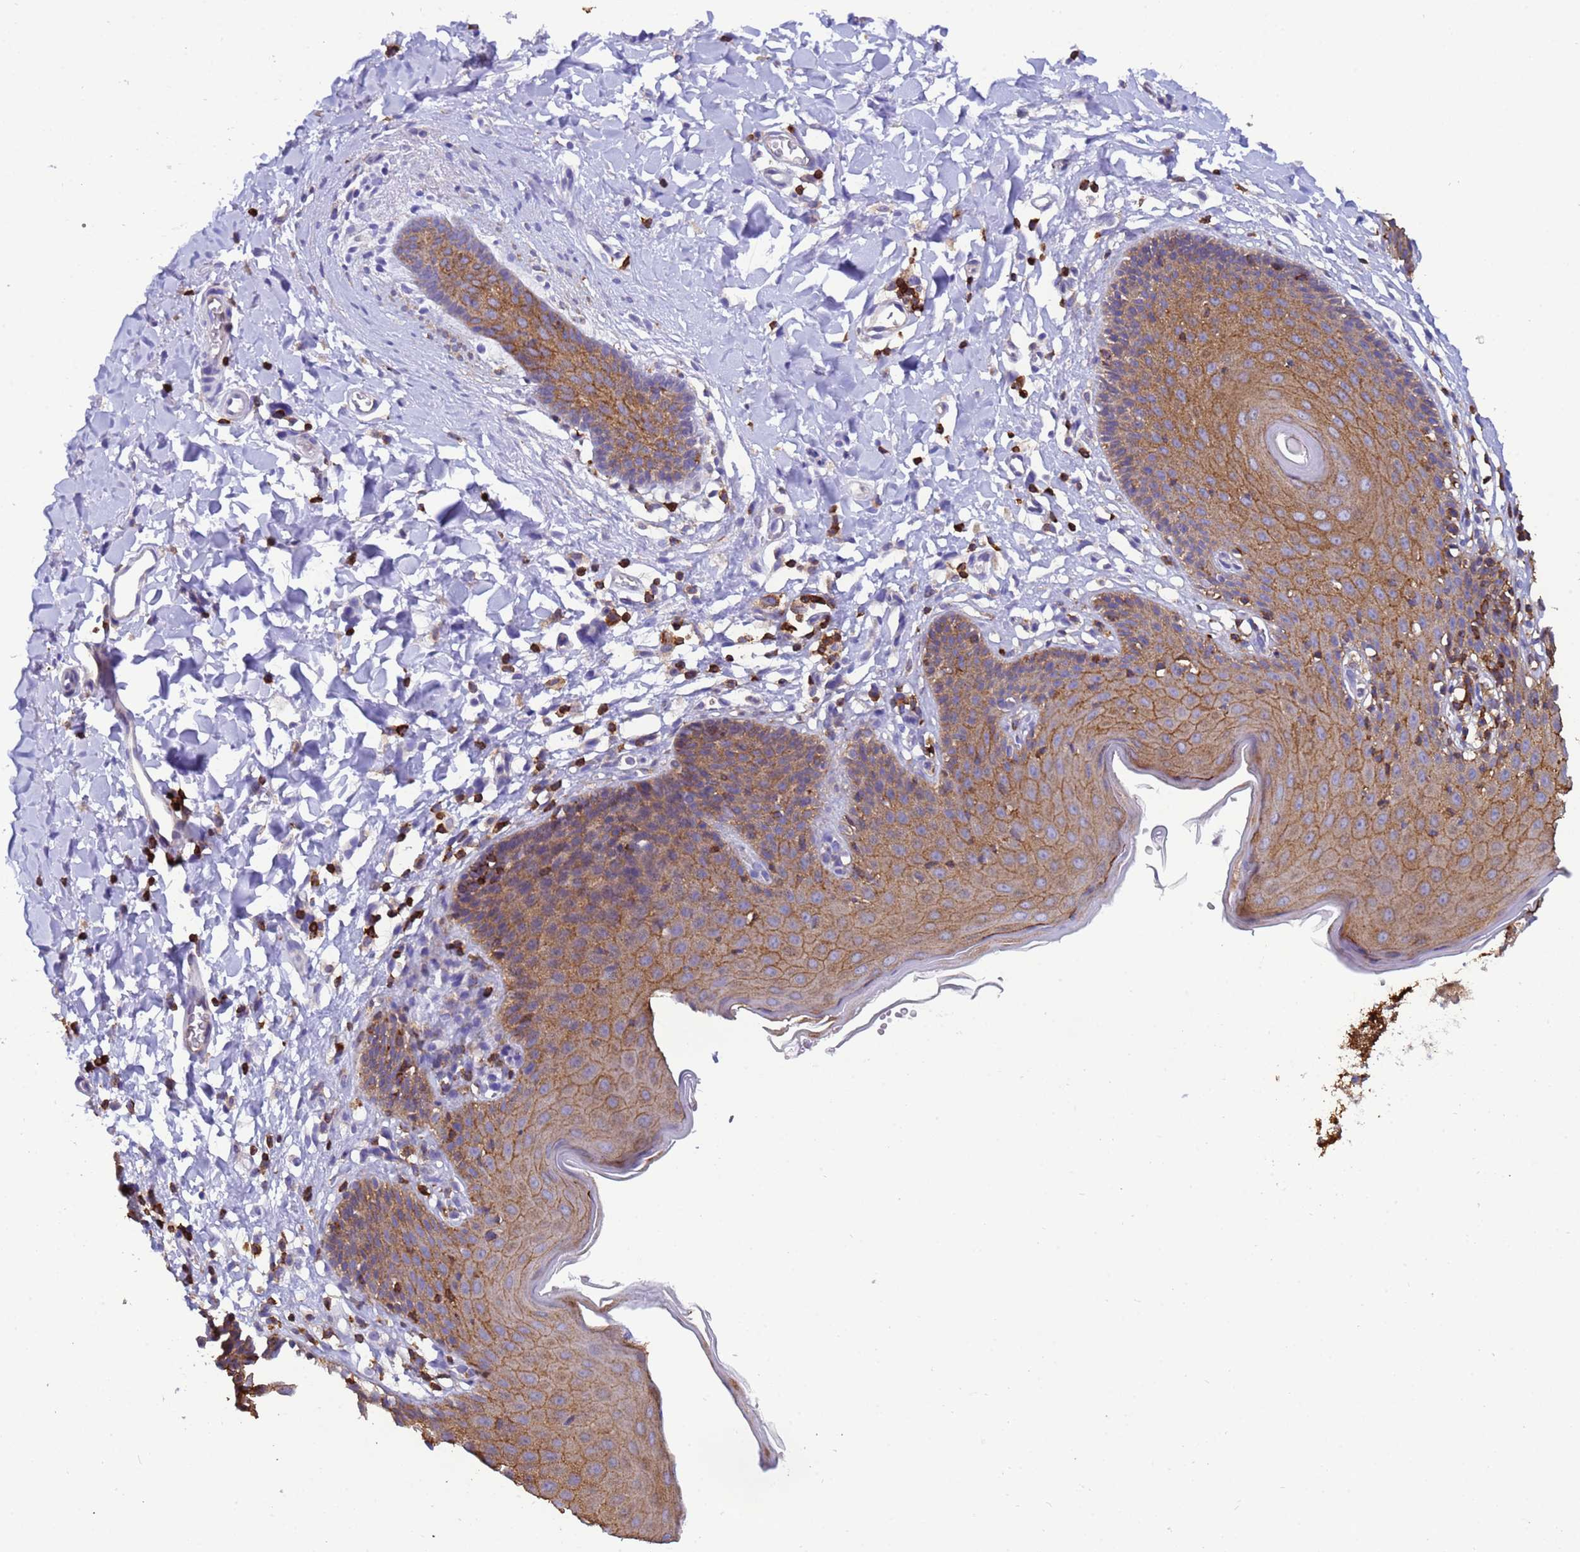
{"staining": {"intensity": "moderate", "quantity": ">75%", "location": "cytoplasmic/membranous"}, "tissue": "skin", "cell_type": "Epidermal cells", "image_type": "normal", "snomed": [{"axis": "morphology", "description": "Normal tissue, NOS"}, {"axis": "topography", "description": "Vulva"}], "caption": "A brown stain shows moderate cytoplasmic/membranous staining of a protein in epidermal cells of benign human skin.", "gene": "EZR", "patient": {"sex": "female", "age": 68}}